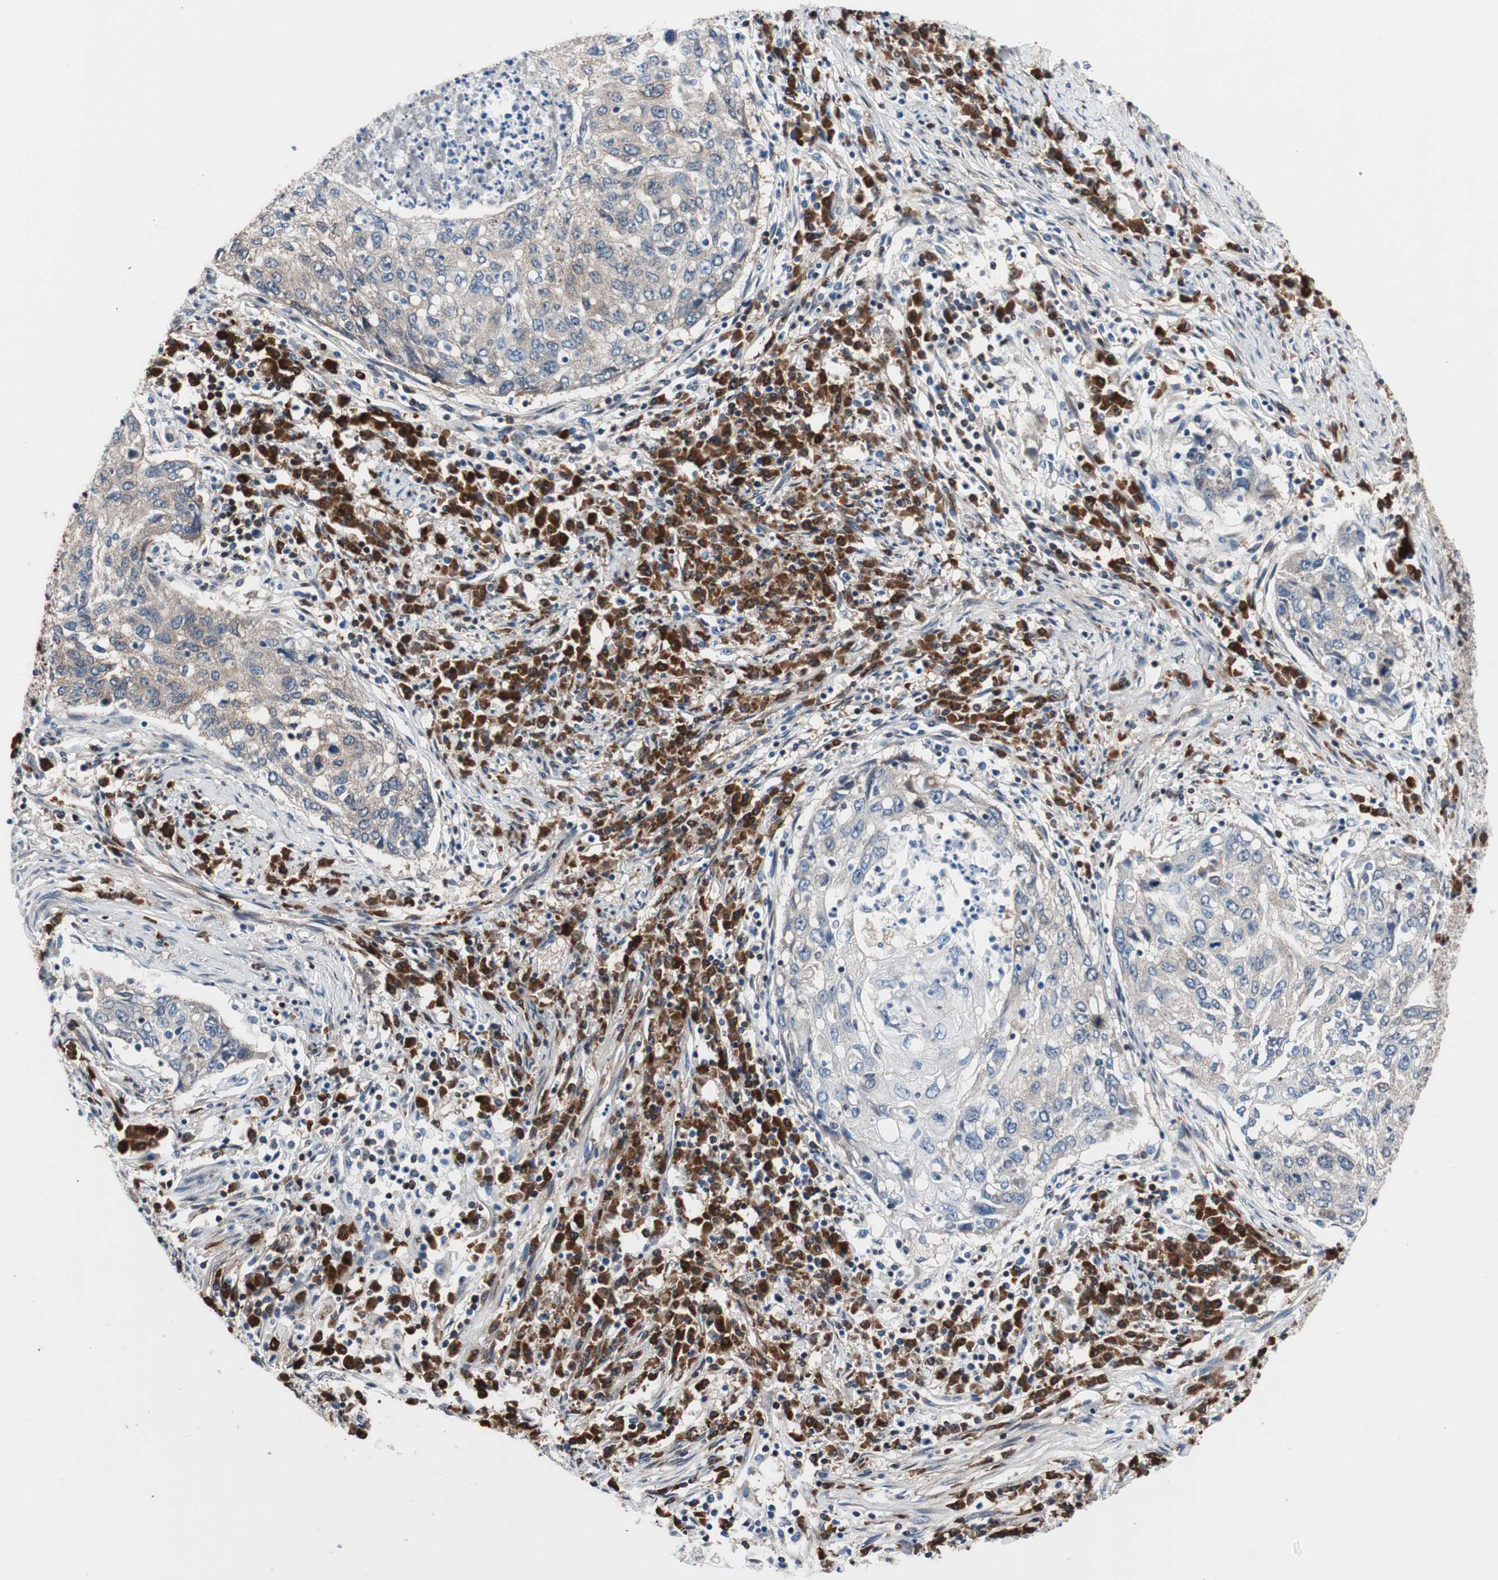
{"staining": {"intensity": "weak", "quantity": "25%-75%", "location": "cytoplasmic/membranous"}, "tissue": "lung cancer", "cell_type": "Tumor cells", "image_type": "cancer", "snomed": [{"axis": "morphology", "description": "Squamous cell carcinoma, NOS"}, {"axis": "topography", "description": "Lung"}], "caption": "DAB immunohistochemical staining of squamous cell carcinoma (lung) displays weak cytoplasmic/membranous protein expression in approximately 25%-75% of tumor cells.", "gene": "PRDX2", "patient": {"sex": "female", "age": 63}}